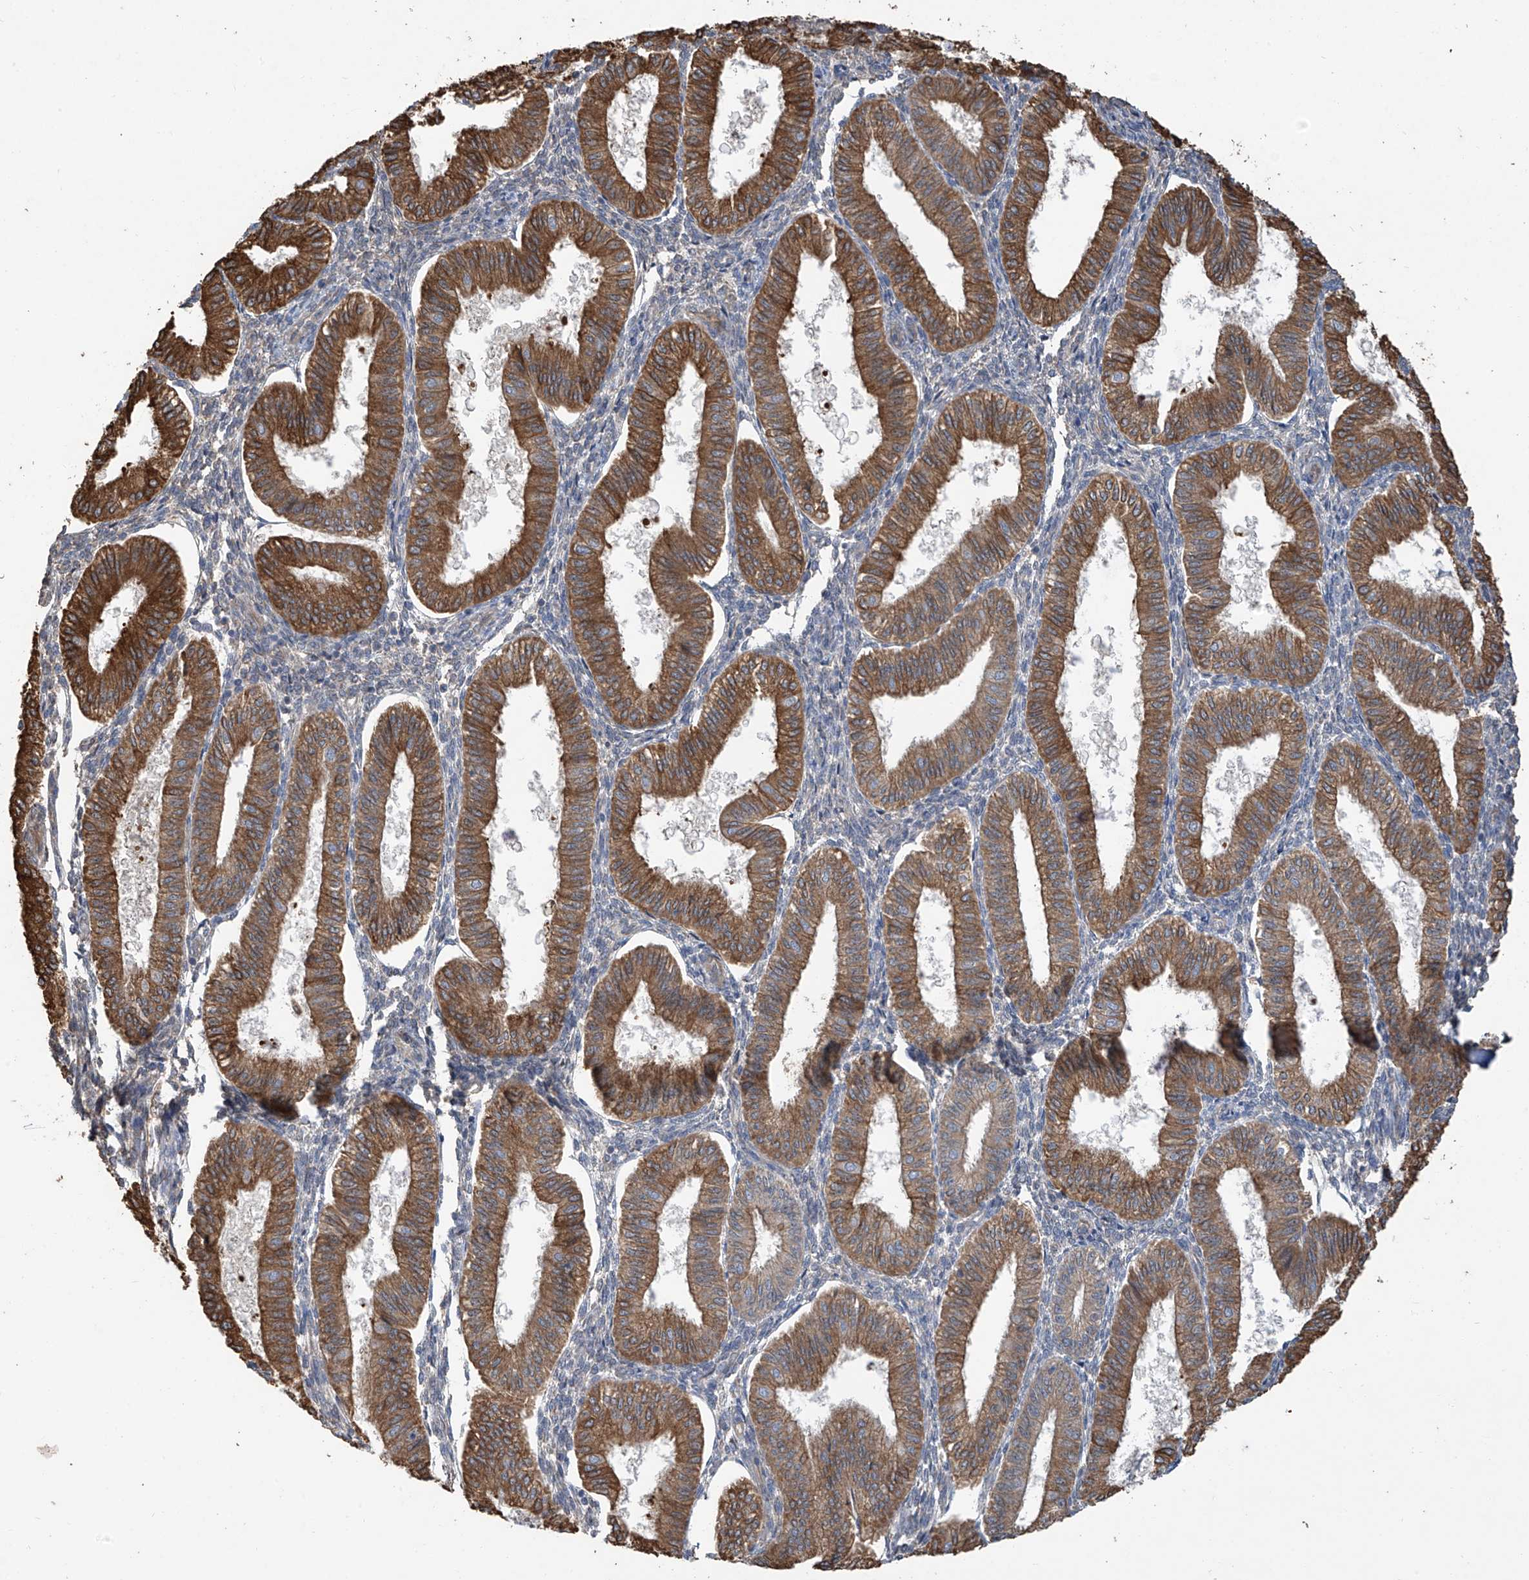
{"staining": {"intensity": "moderate", "quantity": "<25%", "location": "cytoplasmic/membranous"}, "tissue": "endometrium", "cell_type": "Cells in endometrial stroma", "image_type": "normal", "snomed": [{"axis": "morphology", "description": "Normal tissue, NOS"}, {"axis": "topography", "description": "Endometrium"}], "caption": "Protein expression analysis of benign endometrium exhibits moderate cytoplasmic/membranous expression in about <25% of cells in endometrial stroma. (DAB (3,3'-diaminobenzidine) IHC, brown staining for protein, blue staining for nuclei).", "gene": "AGBL5", "patient": {"sex": "female", "age": 39}}